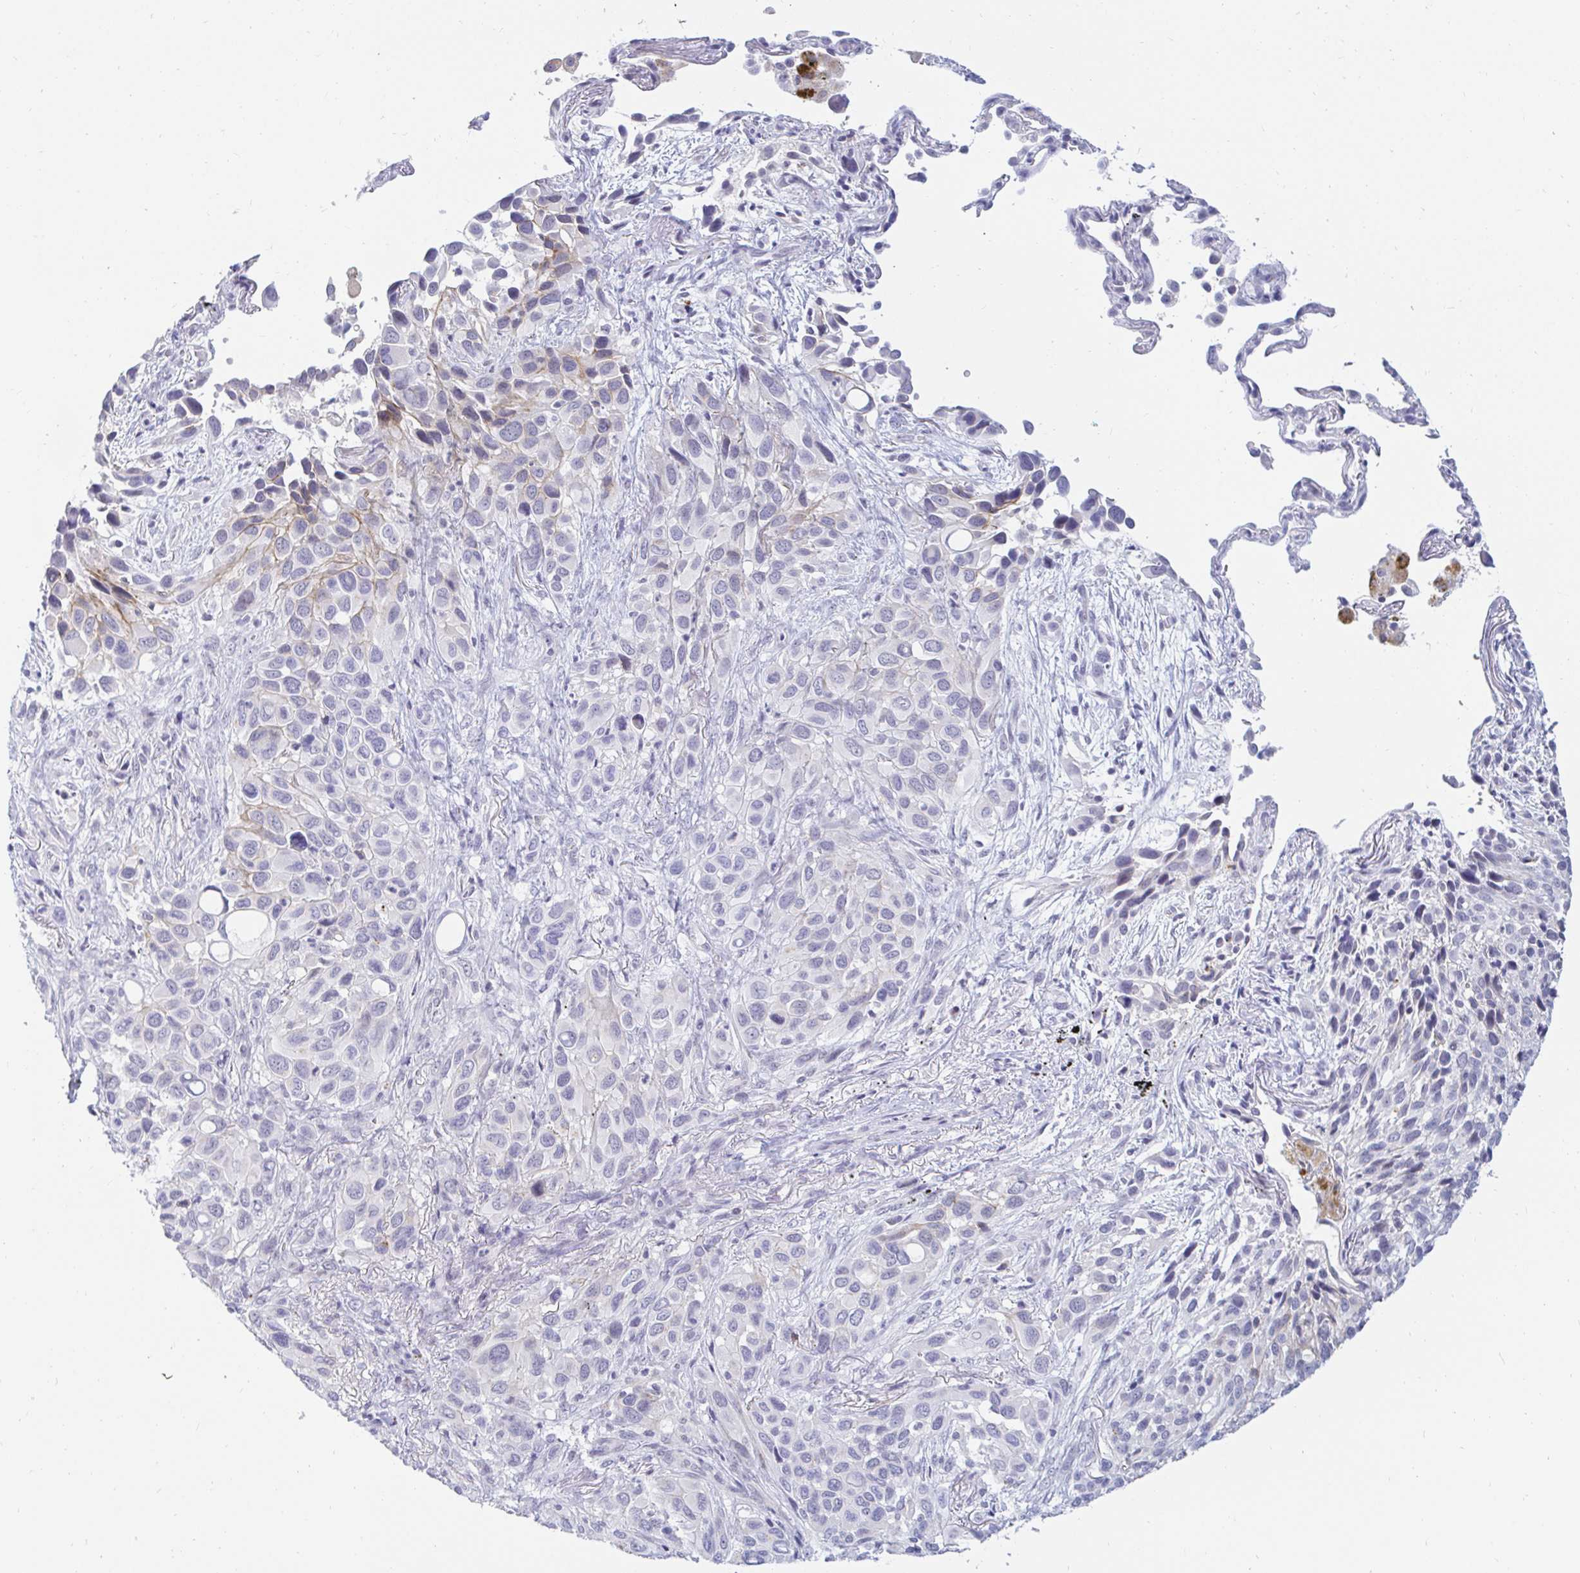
{"staining": {"intensity": "negative", "quantity": "none", "location": "none"}, "tissue": "melanoma", "cell_type": "Tumor cells", "image_type": "cancer", "snomed": [{"axis": "morphology", "description": "Malignant melanoma, Metastatic site"}, {"axis": "topography", "description": "Lung"}], "caption": "Micrograph shows no protein positivity in tumor cells of malignant melanoma (metastatic site) tissue.", "gene": "OR51D1", "patient": {"sex": "male", "age": 48}}